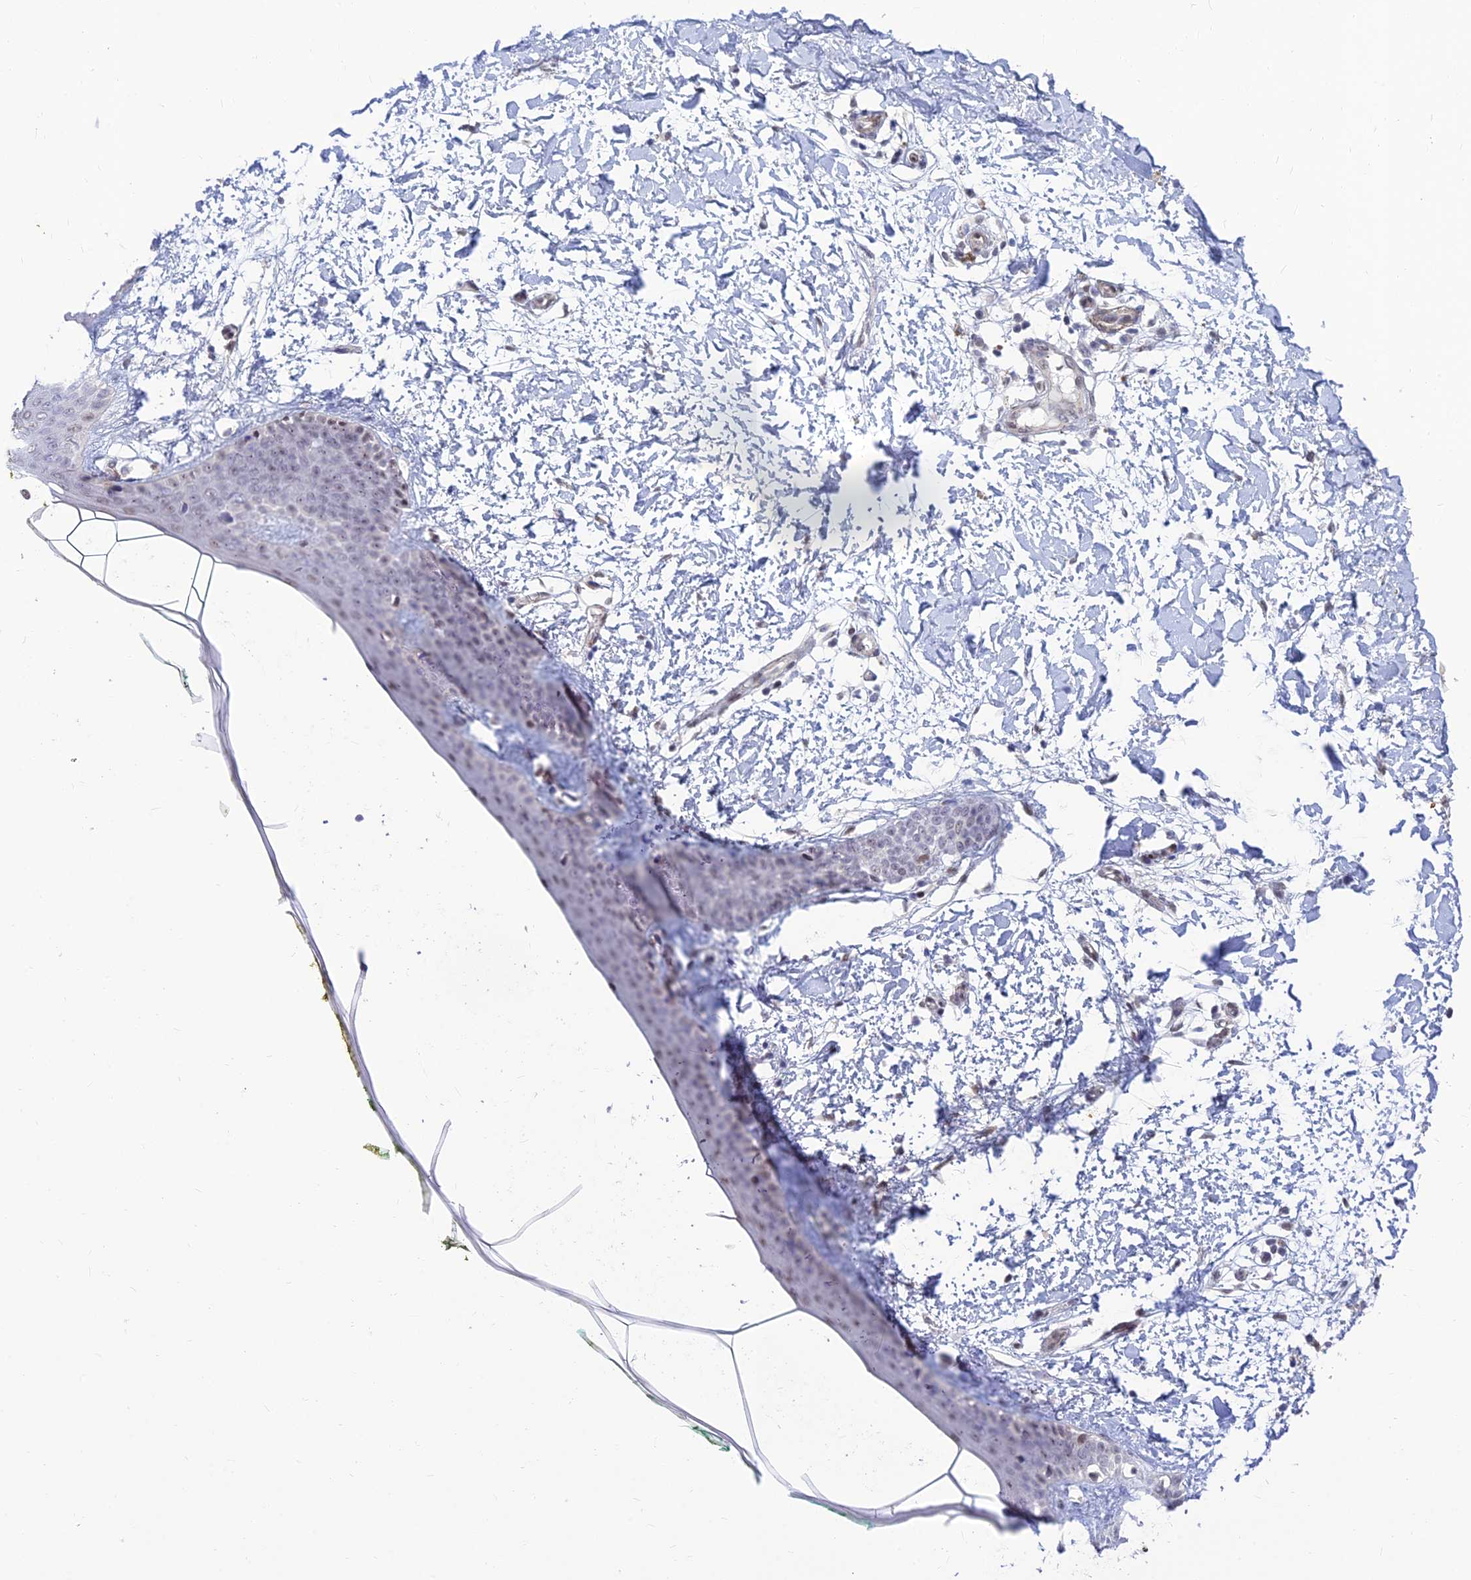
{"staining": {"intensity": "weak", "quantity": "25%-75%", "location": "cytoplasmic/membranous"}, "tissue": "skin", "cell_type": "Fibroblasts", "image_type": "normal", "snomed": [{"axis": "morphology", "description": "Normal tissue, NOS"}, {"axis": "topography", "description": "Skin"}], "caption": "There is low levels of weak cytoplasmic/membranous staining in fibroblasts of normal skin, as demonstrated by immunohistochemical staining (brown color).", "gene": "CLK4", "patient": {"sex": "female", "age": 34}}